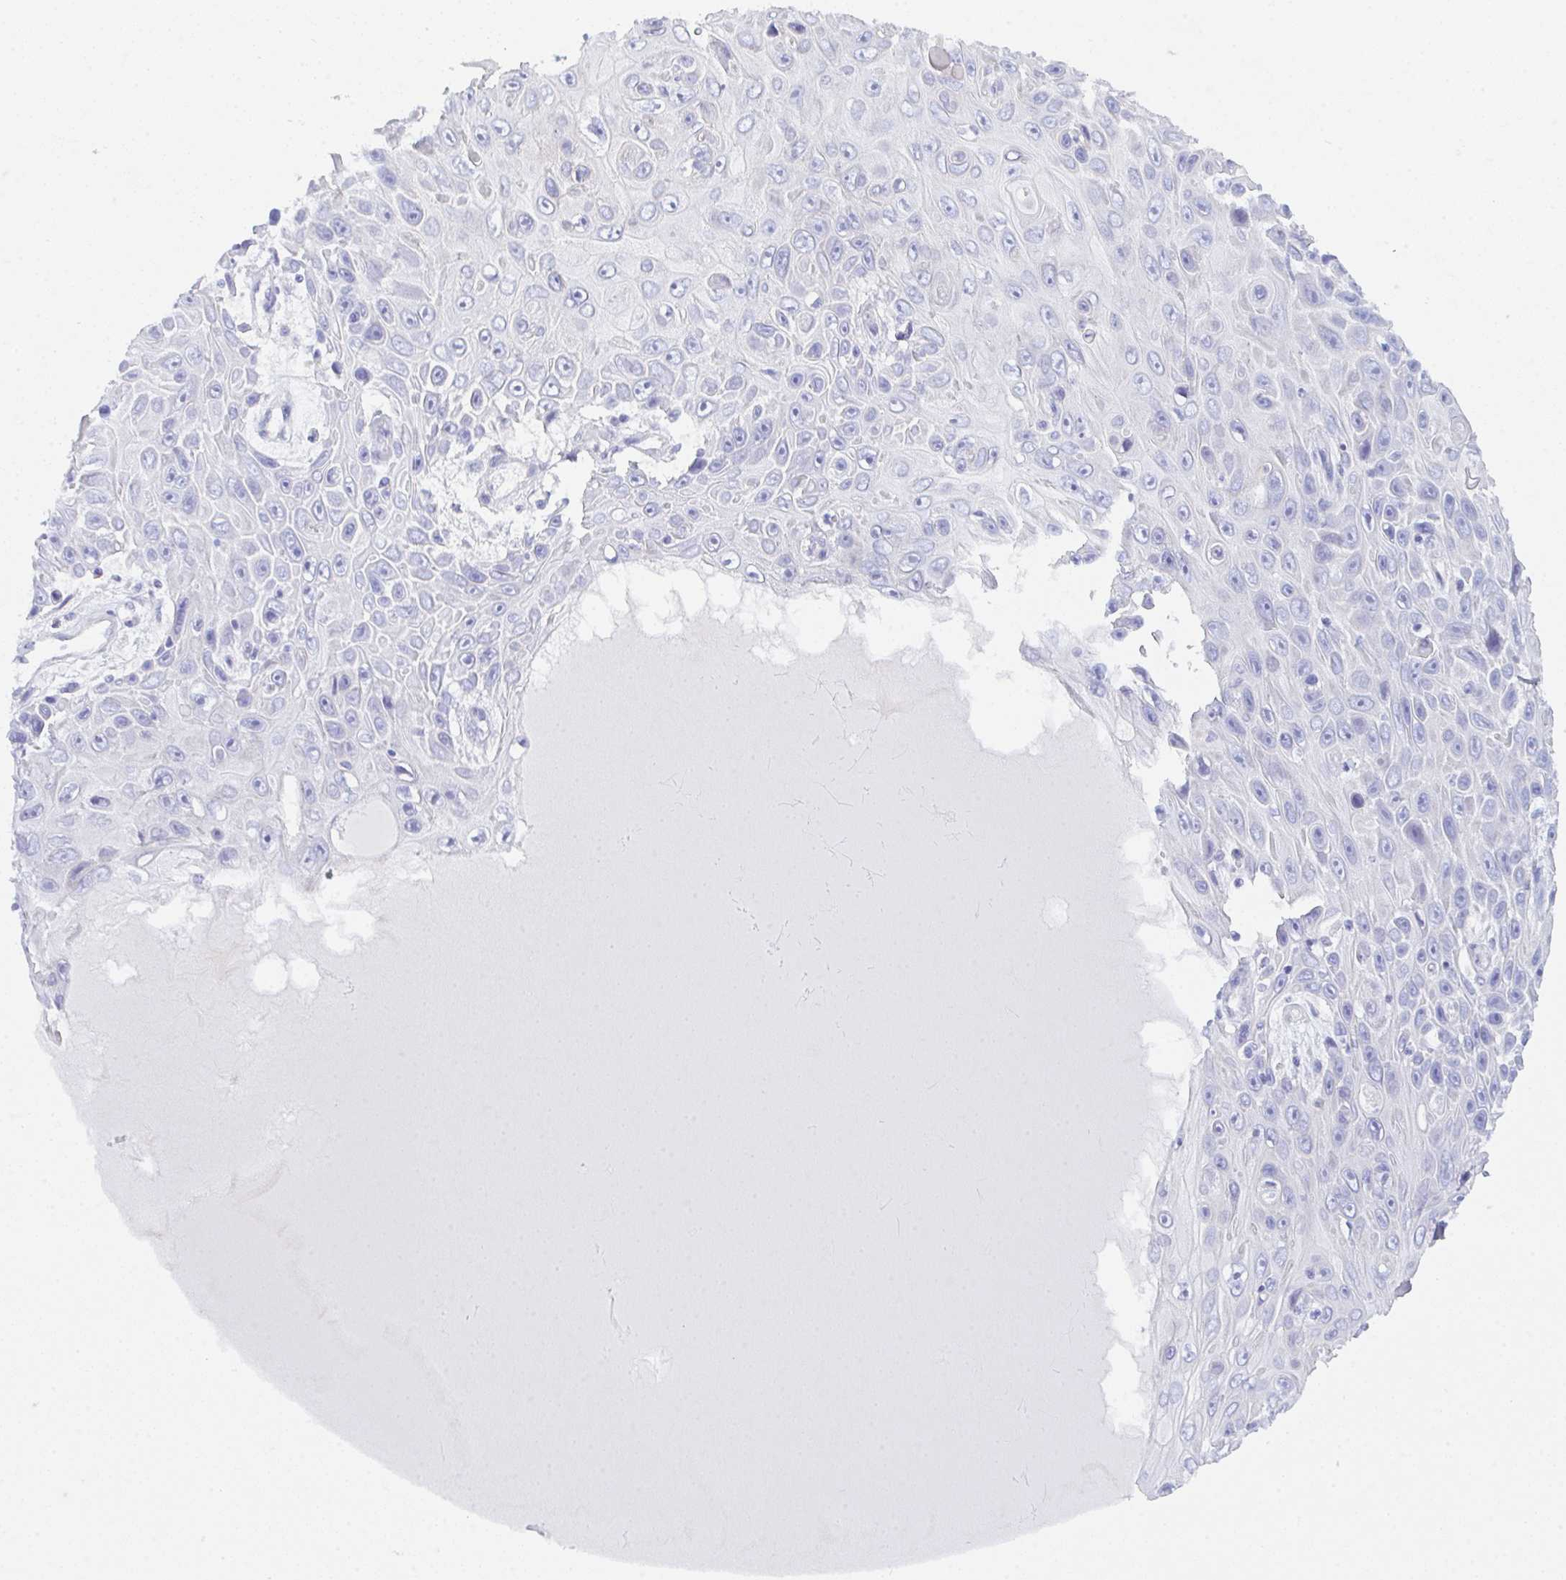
{"staining": {"intensity": "negative", "quantity": "none", "location": "none"}, "tissue": "skin cancer", "cell_type": "Tumor cells", "image_type": "cancer", "snomed": [{"axis": "morphology", "description": "Squamous cell carcinoma, NOS"}, {"axis": "topography", "description": "Skin"}], "caption": "Skin squamous cell carcinoma stained for a protein using immunohistochemistry (IHC) shows no staining tumor cells.", "gene": "CEP170B", "patient": {"sex": "male", "age": 82}}